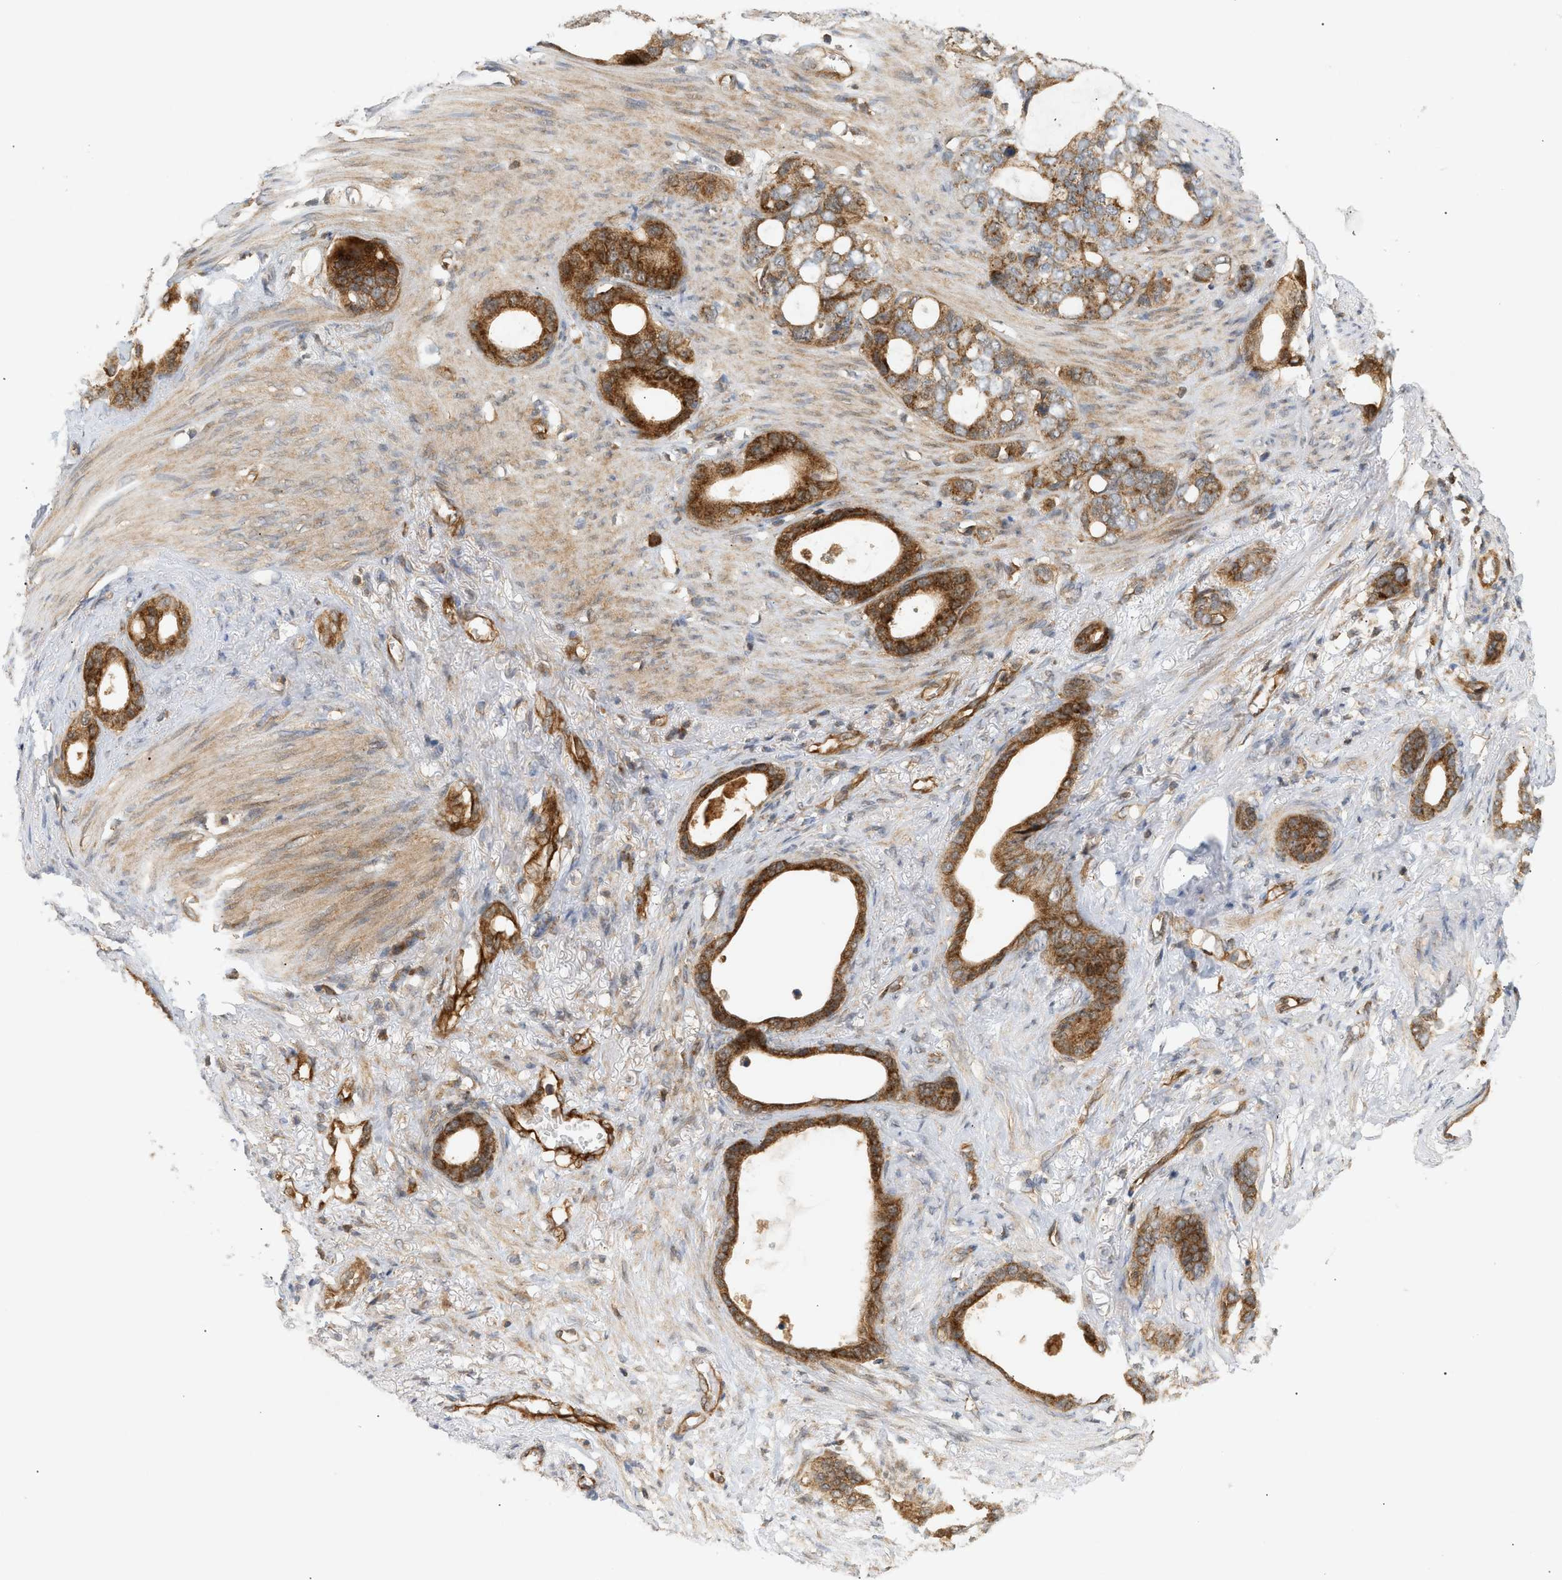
{"staining": {"intensity": "strong", "quantity": ">75%", "location": "cytoplasmic/membranous"}, "tissue": "stomach cancer", "cell_type": "Tumor cells", "image_type": "cancer", "snomed": [{"axis": "morphology", "description": "Adenocarcinoma, NOS"}, {"axis": "topography", "description": "Stomach"}], "caption": "Protein expression analysis of human stomach cancer (adenocarcinoma) reveals strong cytoplasmic/membranous positivity in about >75% of tumor cells. The staining was performed using DAB, with brown indicating positive protein expression. Nuclei are stained blue with hematoxylin.", "gene": "SHC1", "patient": {"sex": "female", "age": 75}}